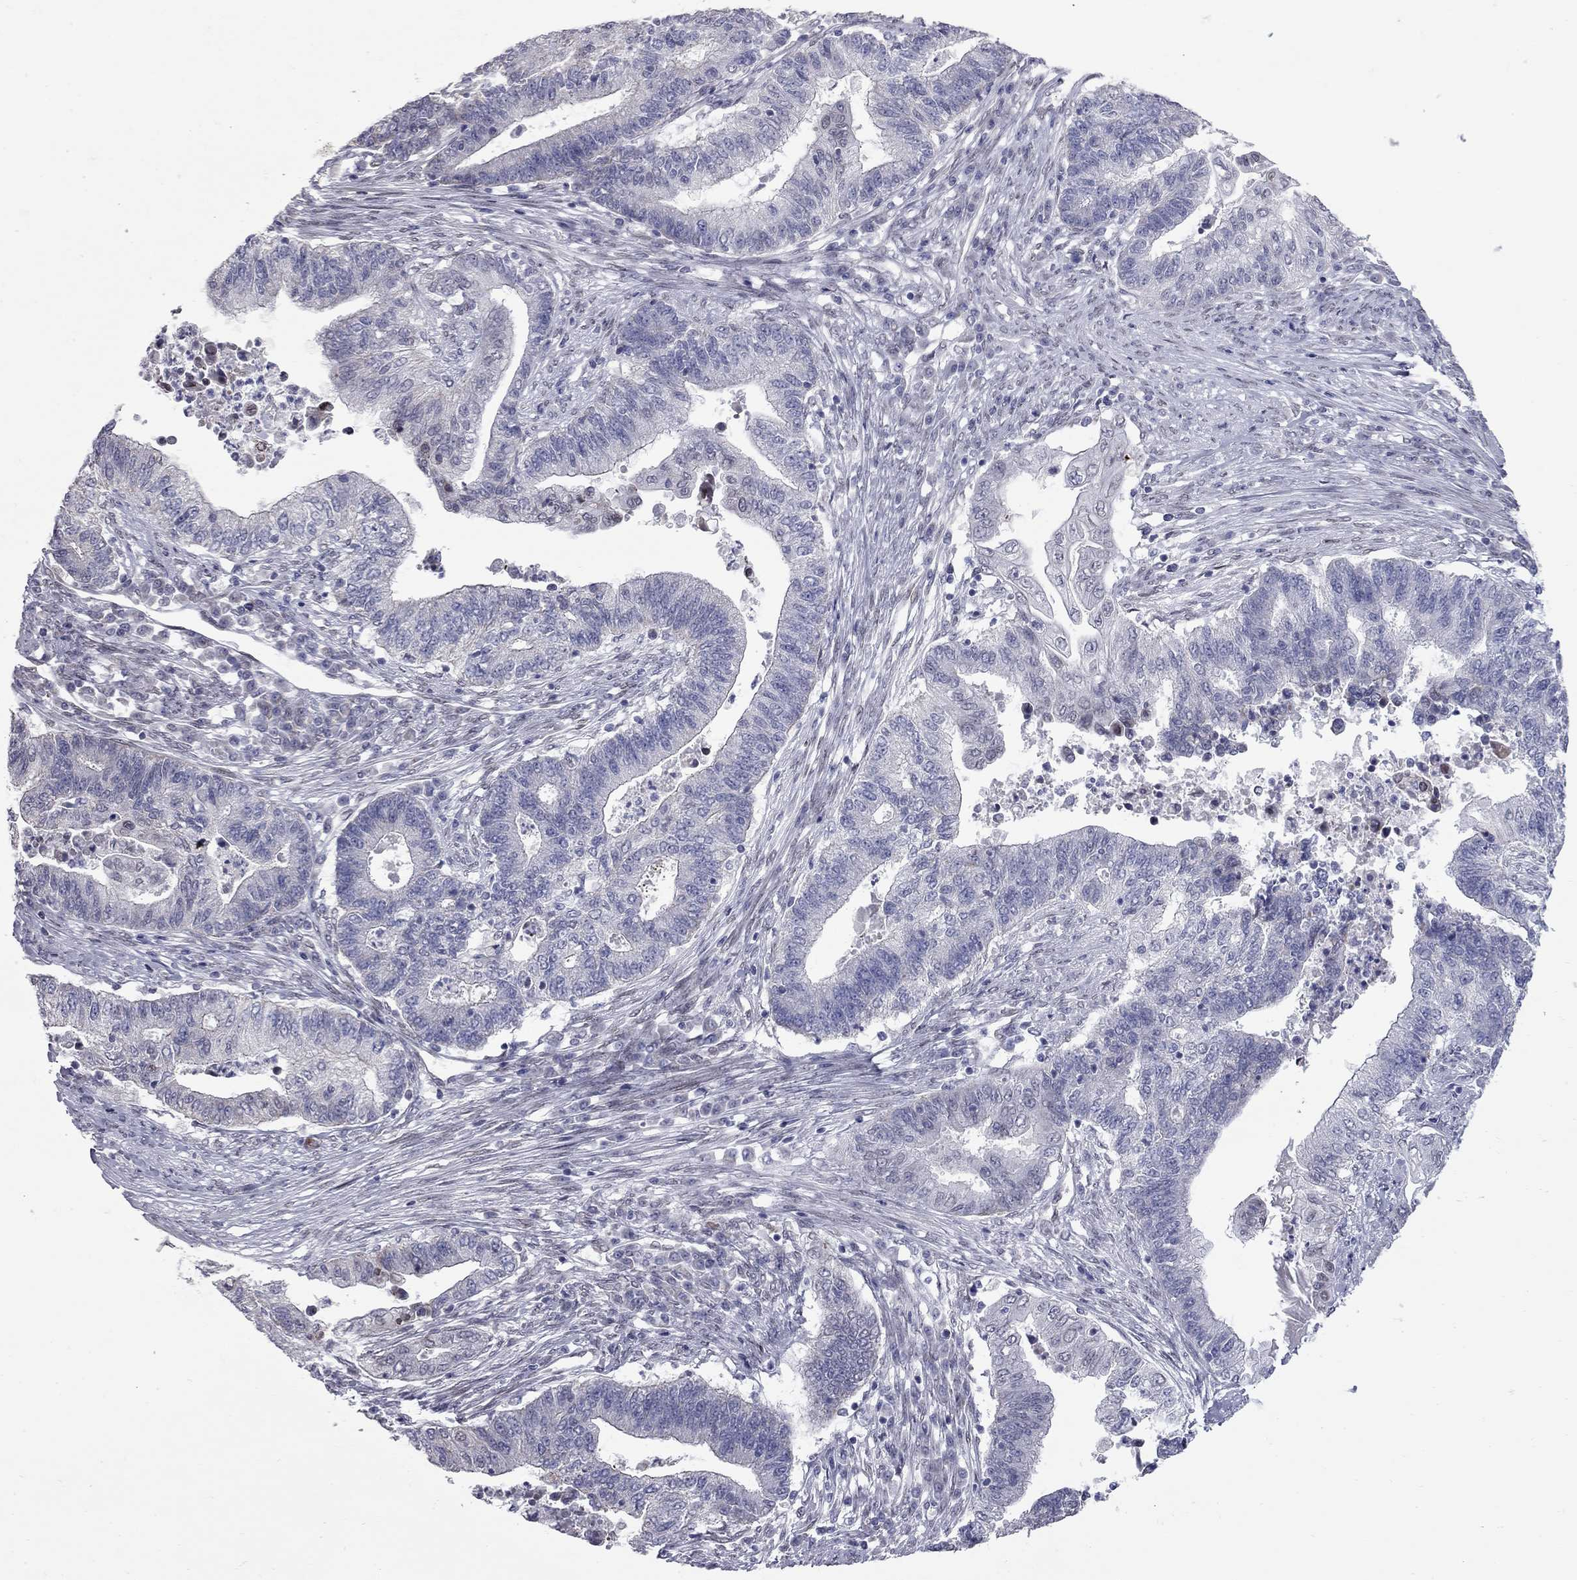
{"staining": {"intensity": "negative", "quantity": "none", "location": "none"}, "tissue": "endometrial cancer", "cell_type": "Tumor cells", "image_type": "cancer", "snomed": [{"axis": "morphology", "description": "Adenocarcinoma, NOS"}, {"axis": "topography", "description": "Uterus"}, {"axis": "topography", "description": "Endometrium"}], "caption": "DAB (3,3'-diaminobenzidine) immunohistochemical staining of adenocarcinoma (endometrial) demonstrates no significant positivity in tumor cells.", "gene": "CLTCL1", "patient": {"sex": "female", "age": 54}}